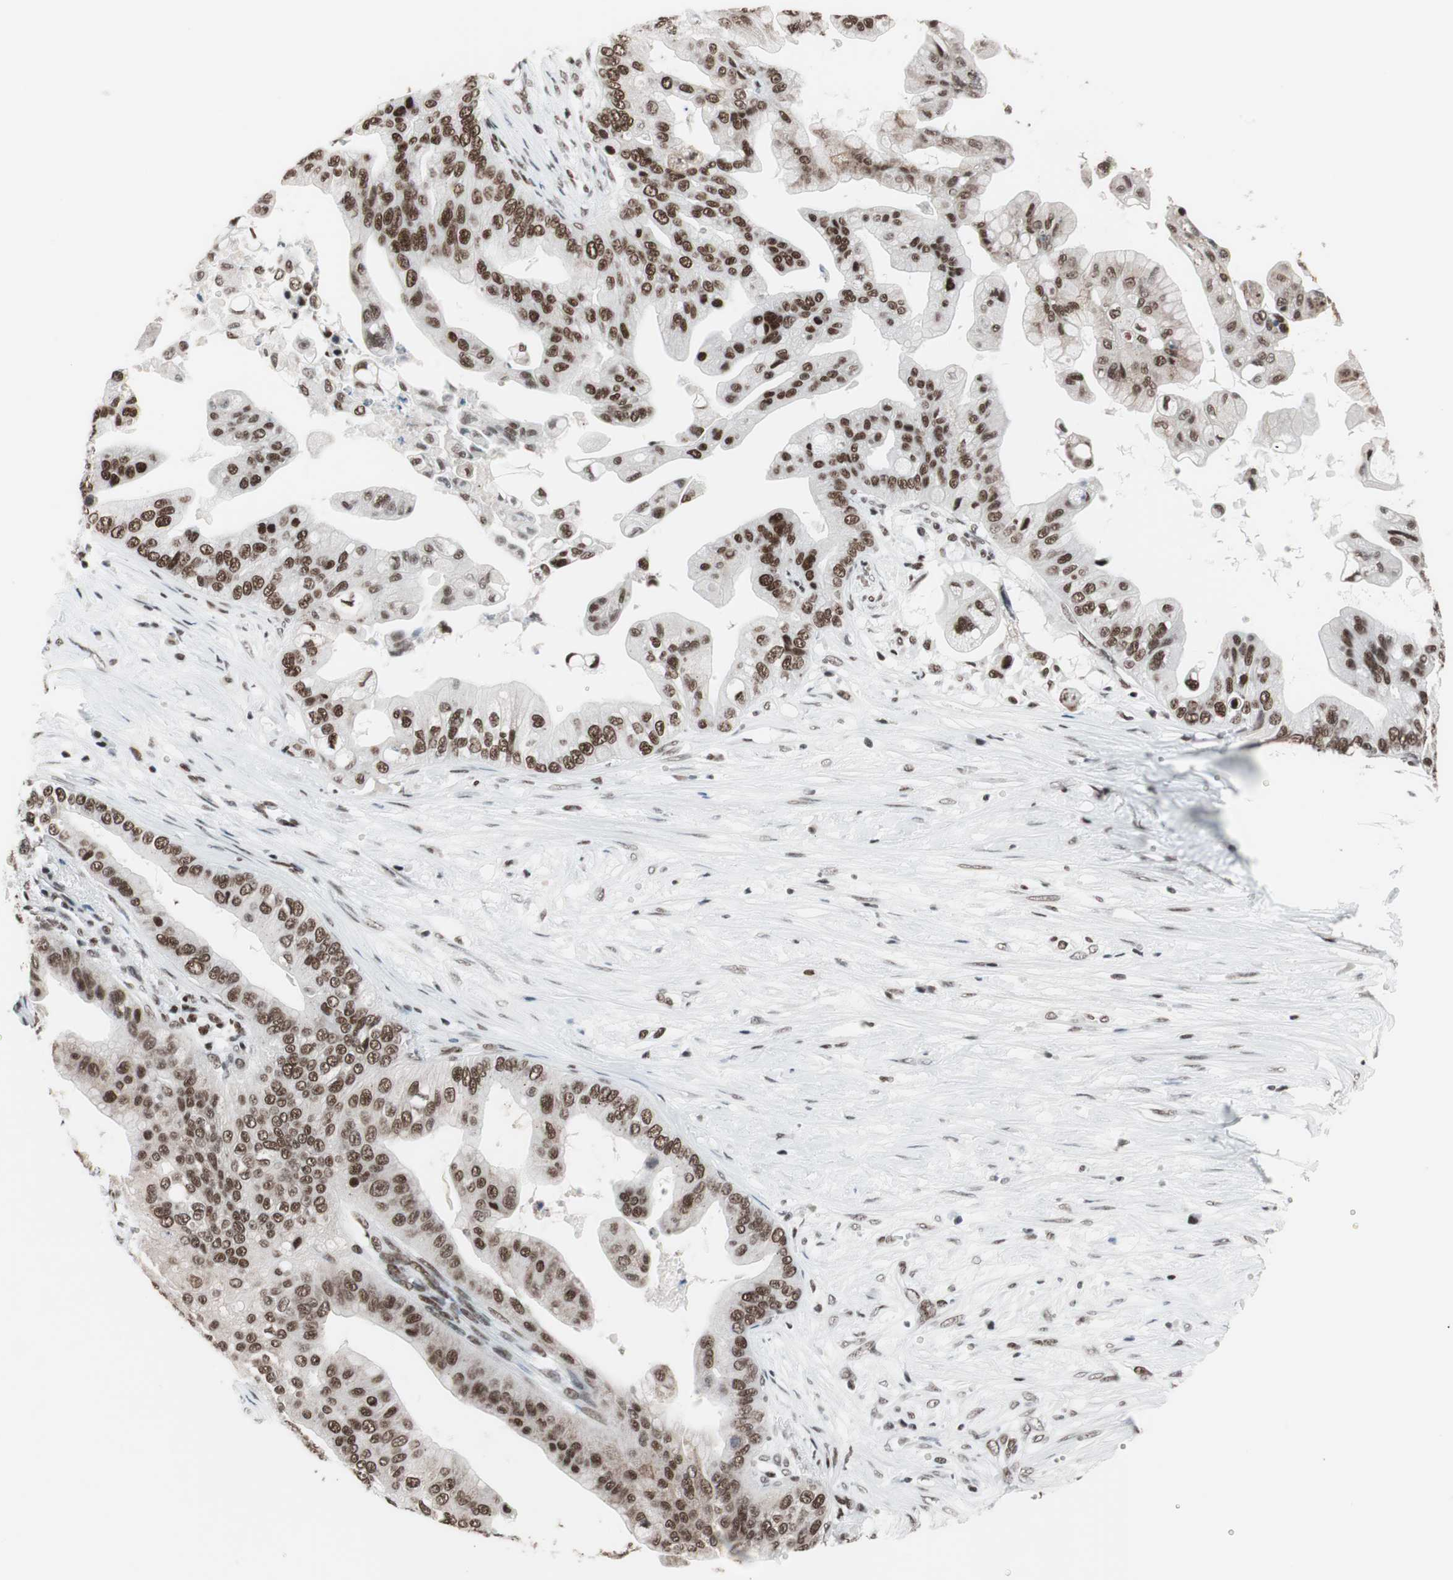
{"staining": {"intensity": "moderate", "quantity": ">75%", "location": "nuclear"}, "tissue": "pancreatic cancer", "cell_type": "Tumor cells", "image_type": "cancer", "snomed": [{"axis": "morphology", "description": "Adenocarcinoma, NOS"}, {"axis": "topography", "description": "Pancreas"}], "caption": "Immunohistochemical staining of adenocarcinoma (pancreatic) demonstrates medium levels of moderate nuclear expression in approximately >75% of tumor cells. (DAB IHC, brown staining for protein, blue staining for nuclei).", "gene": "ARID1A", "patient": {"sex": "female", "age": 75}}